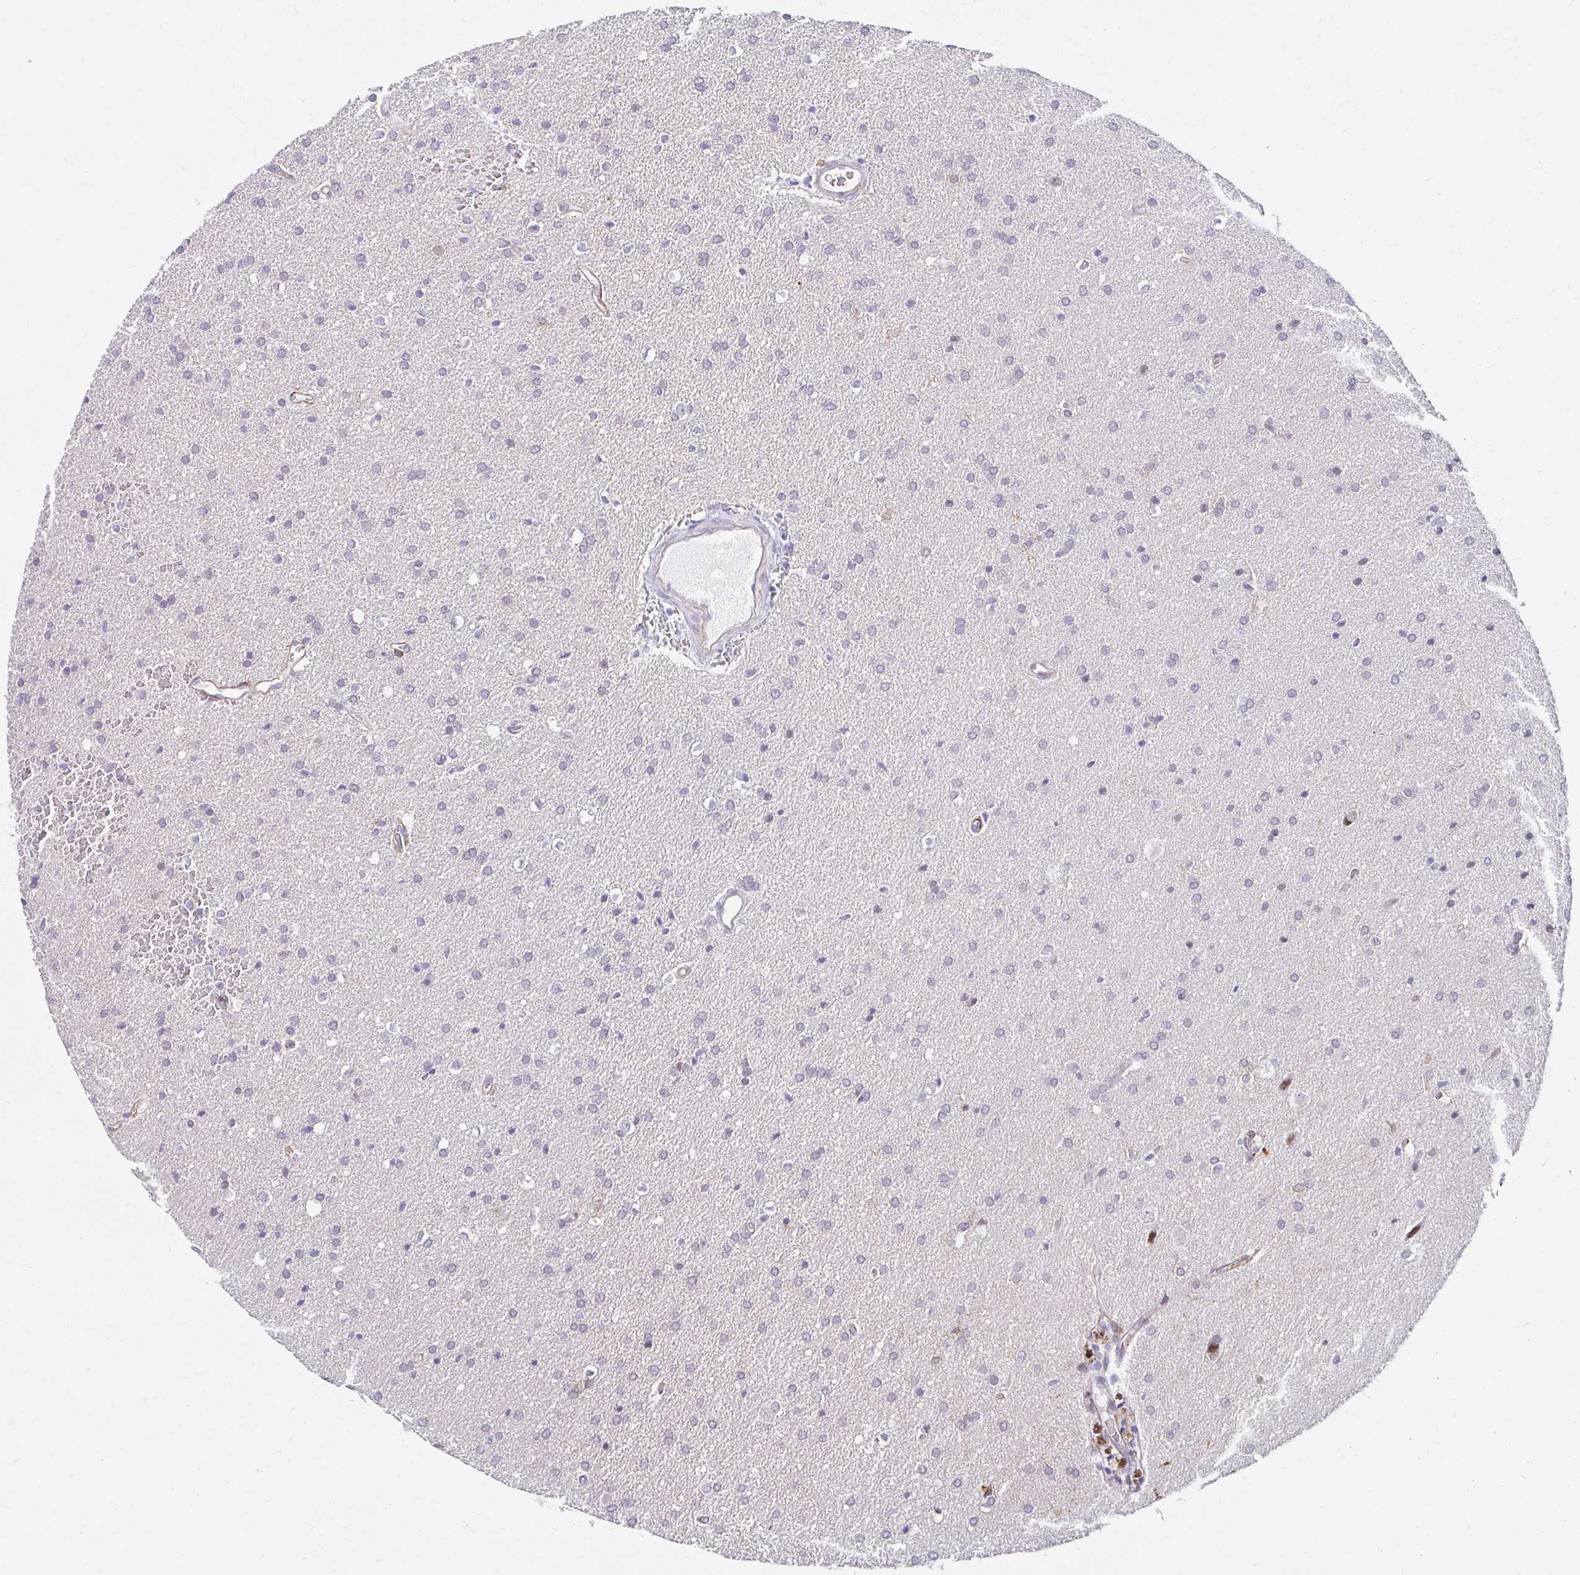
{"staining": {"intensity": "negative", "quantity": "none", "location": "none"}, "tissue": "glioma", "cell_type": "Tumor cells", "image_type": "cancer", "snomed": [{"axis": "morphology", "description": "Glioma, malignant, Low grade"}, {"axis": "topography", "description": "Brain"}], "caption": "Protein analysis of malignant glioma (low-grade) reveals no significant staining in tumor cells. The staining was performed using DAB to visualize the protein expression in brown, while the nuclei were stained in blue with hematoxylin (Magnification: 20x).", "gene": "ANKRD62", "patient": {"sex": "female", "age": 34}}